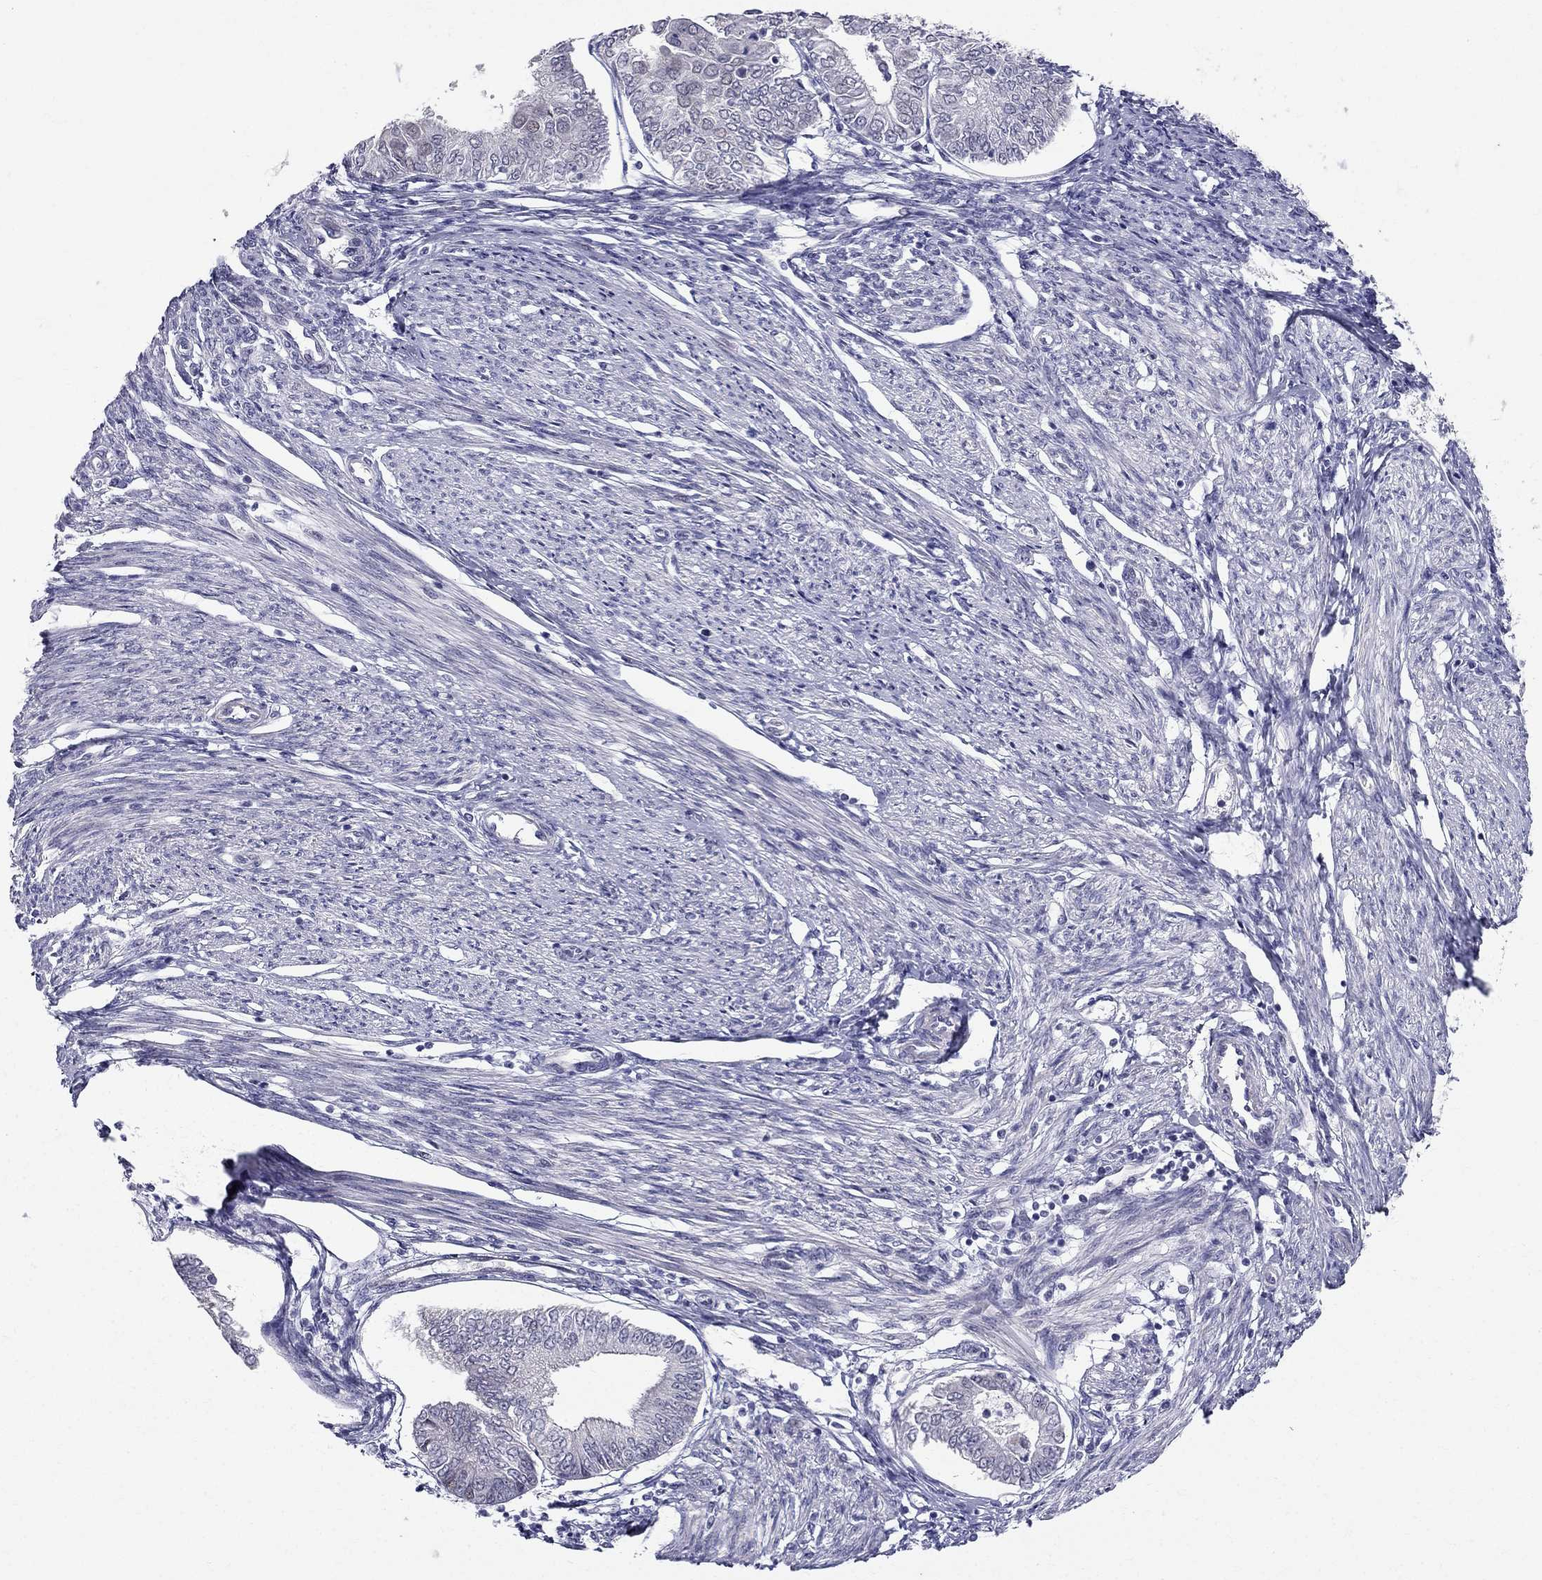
{"staining": {"intensity": "negative", "quantity": "none", "location": "none"}, "tissue": "endometrial cancer", "cell_type": "Tumor cells", "image_type": "cancer", "snomed": [{"axis": "morphology", "description": "Adenocarcinoma, NOS"}, {"axis": "topography", "description": "Endometrium"}], "caption": "DAB immunohistochemical staining of human endometrial cancer demonstrates no significant expression in tumor cells.", "gene": "BAG5", "patient": {"sex": "female", "age": 68}}